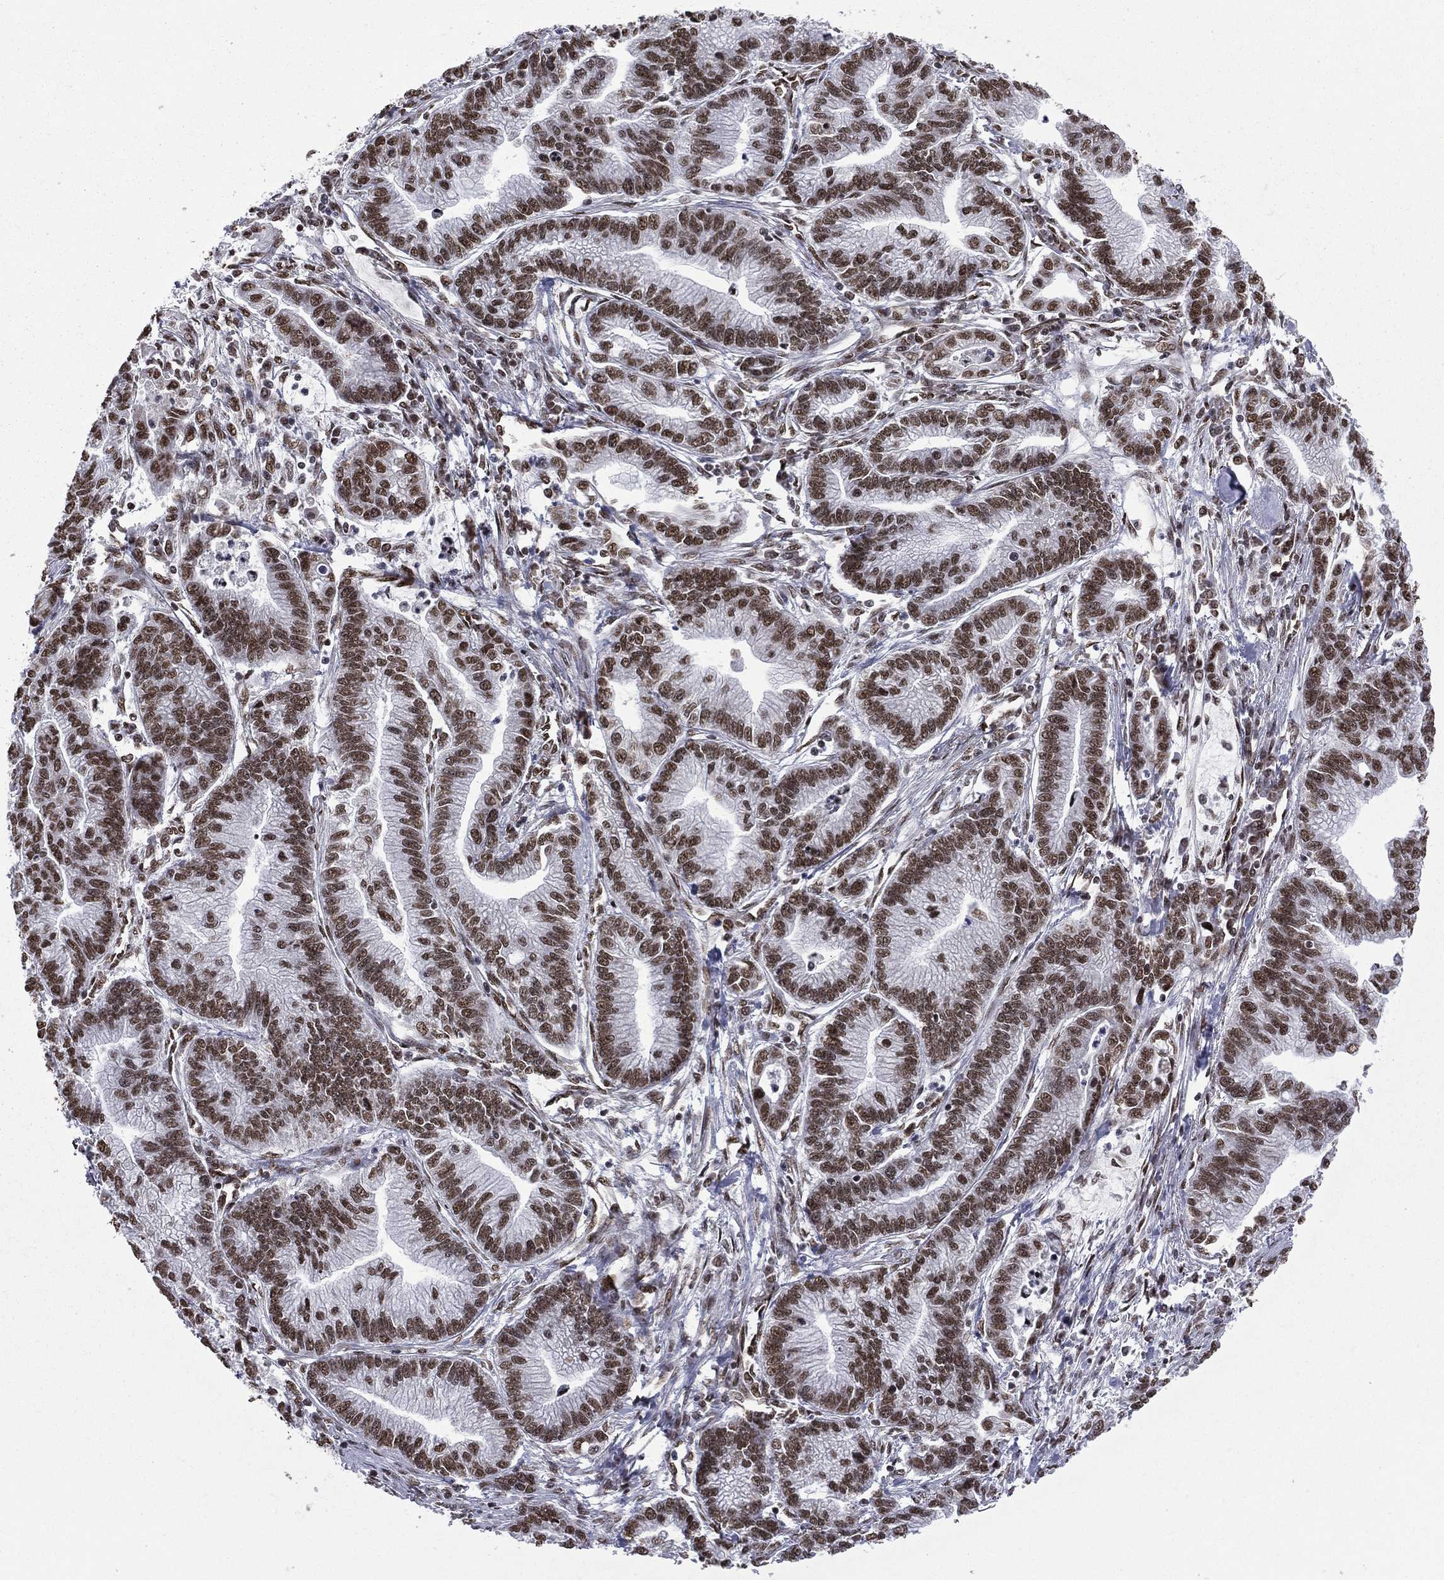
{"staining": {"intensity": "strong", "quantity": "25%-75%", "location": "nuclear"}, "tissue": "stomach cancer", "cell_type": "Tumor cells", "image_type": "cancer", "snomed": [{"axis": "morphology", "description": "Adenocarcinoma, NOS"}, {"axis": "topography", "description": "Stomach"}], "caption": "An image showing strong nuclear expression in approximately 25%-75% of tumor cells in stomach adenocarcinoma, as visualized by brown immunohistochemical staining.", "gene": "C5orf24", "patient": {"sex": "male", "age": 83}}